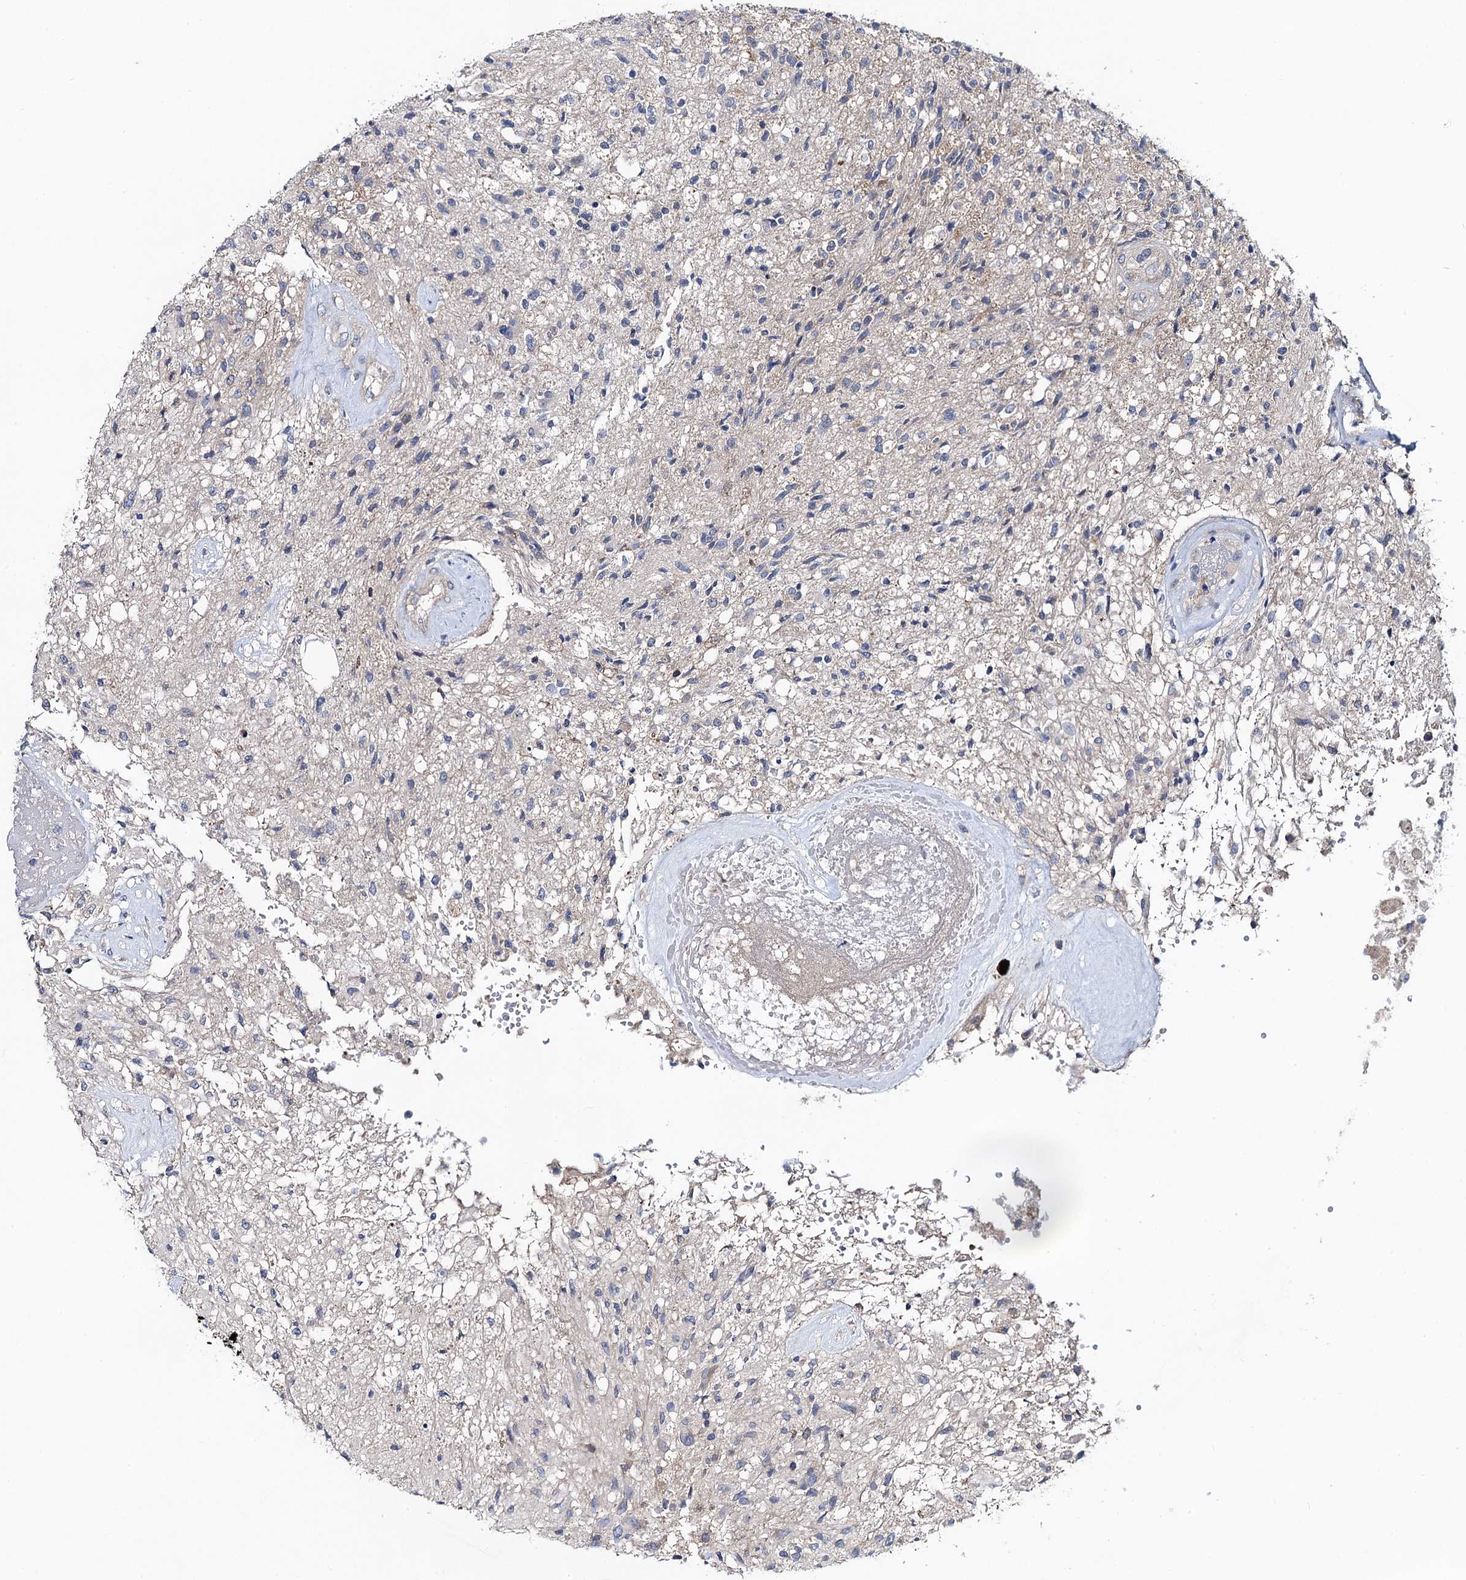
{"staining": {"intensity": "negative", "quantity": "none", "location": "none"}, "tissue": "glioma", "cell_type": "Tumor cells", "image_type": "cancer", "snomed": [{"axis": "morphology", "description": "Glioma, malignant, High grade"}, {"axis": "topography", "description": "Brain"}], "caption": "DAB immunohistochemical staining of human malignant glioma (high-grade) demonstrates no significant staining in tumor cells.", "gene": "SNAP29", "patient": {"sex": "male", "age": 56}}